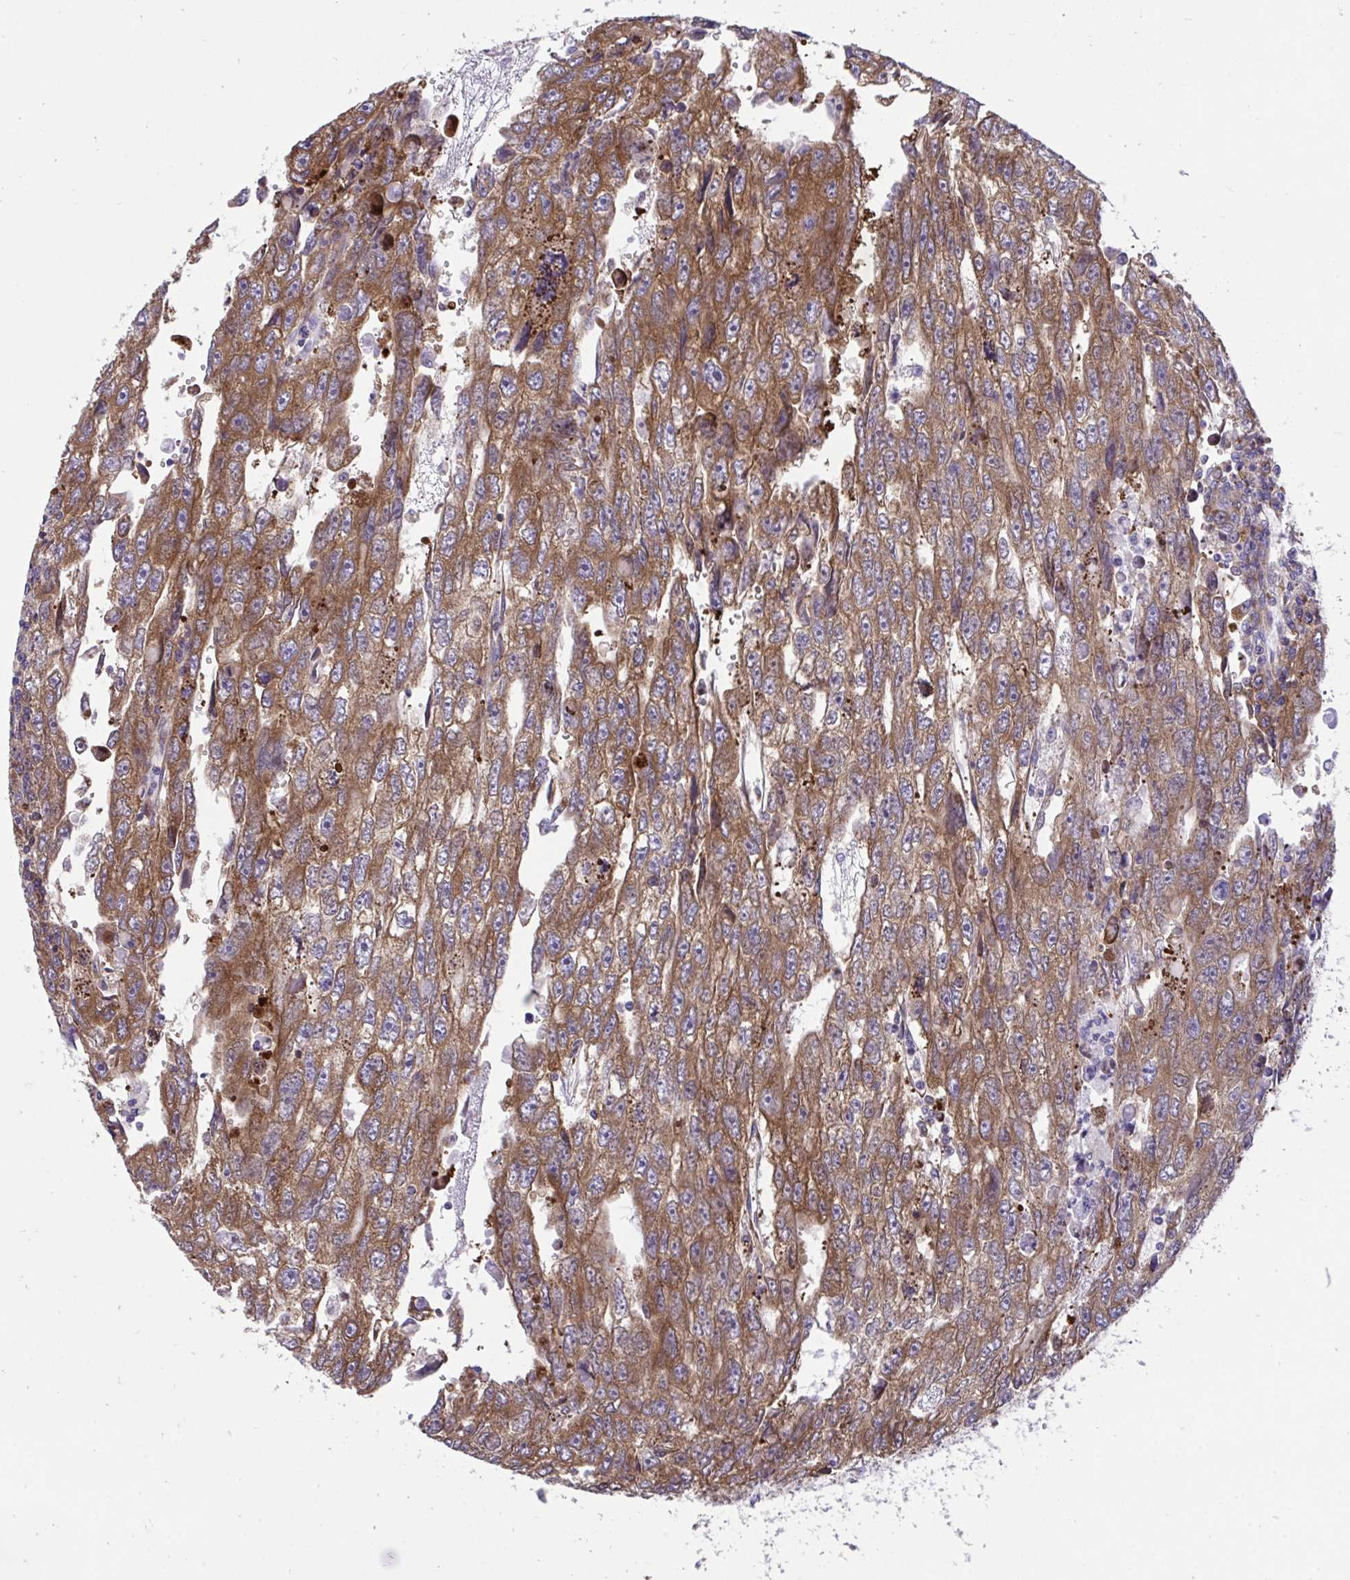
{"staining": {"intensity": "strong", "quantity": ">75%", "location": "cytoplasmic/membranous"}, "tissue": "testis cancer", "cell_type": "Tumor cells", "image_type": "cancer", "snomed": [{"axis": "morphology", "description": "Carcinoma, Embryonal, NOS"}, {"axis": "topography", "description": "Testis"}], "caption": "Immunohistochemical staining of testis cancer exhibits strong cytoplasmic/membranous protein staining in approximately >75% of tumor cells. Using DAB (brown) and hematoxylin (blue) stains, captured at high magnification using brightfield microscopy.", "gene": "RPS15", "patient": {"sex": "male", "age": 20}}